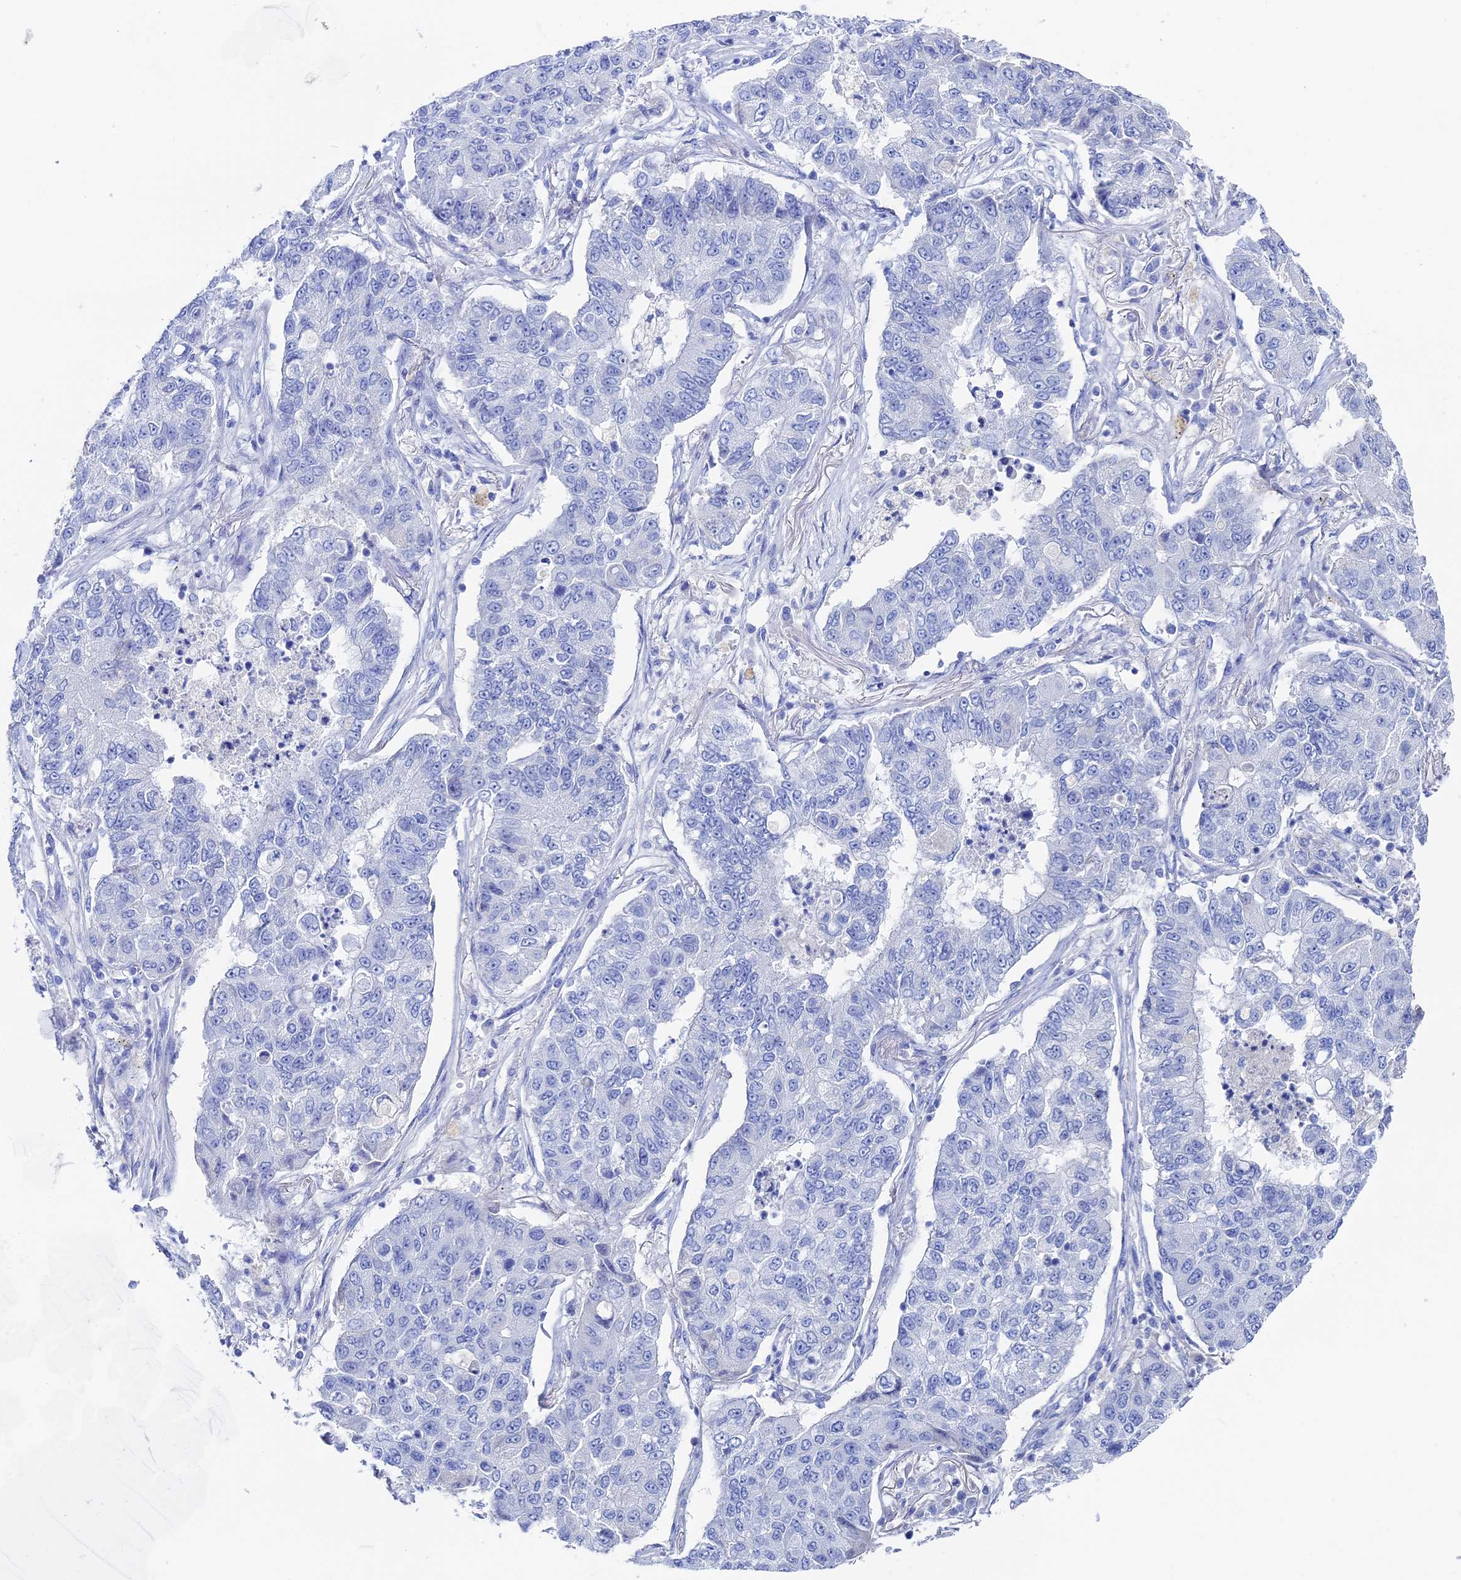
{"staining": {"intensity": "negative", "quantity": "none", "location": "none"}, "tissue": "lung cancer", "cell_type": "Tumor cells", "image_type": "cancer", "snomed": [{"axis": "morphology", "description": "Squamous cell carcinoma, NOS"}, {"axis": "topography", "description": "Lung"}], "caption": "High power microscopy histopathology image of an immunohistochemistry histopathology image of lung cancer (squamous cell carcinoma), revealing no significant staining in tumor cells.", "gene": "UNC119", "patient": {"sex": "male", "age": 74}}